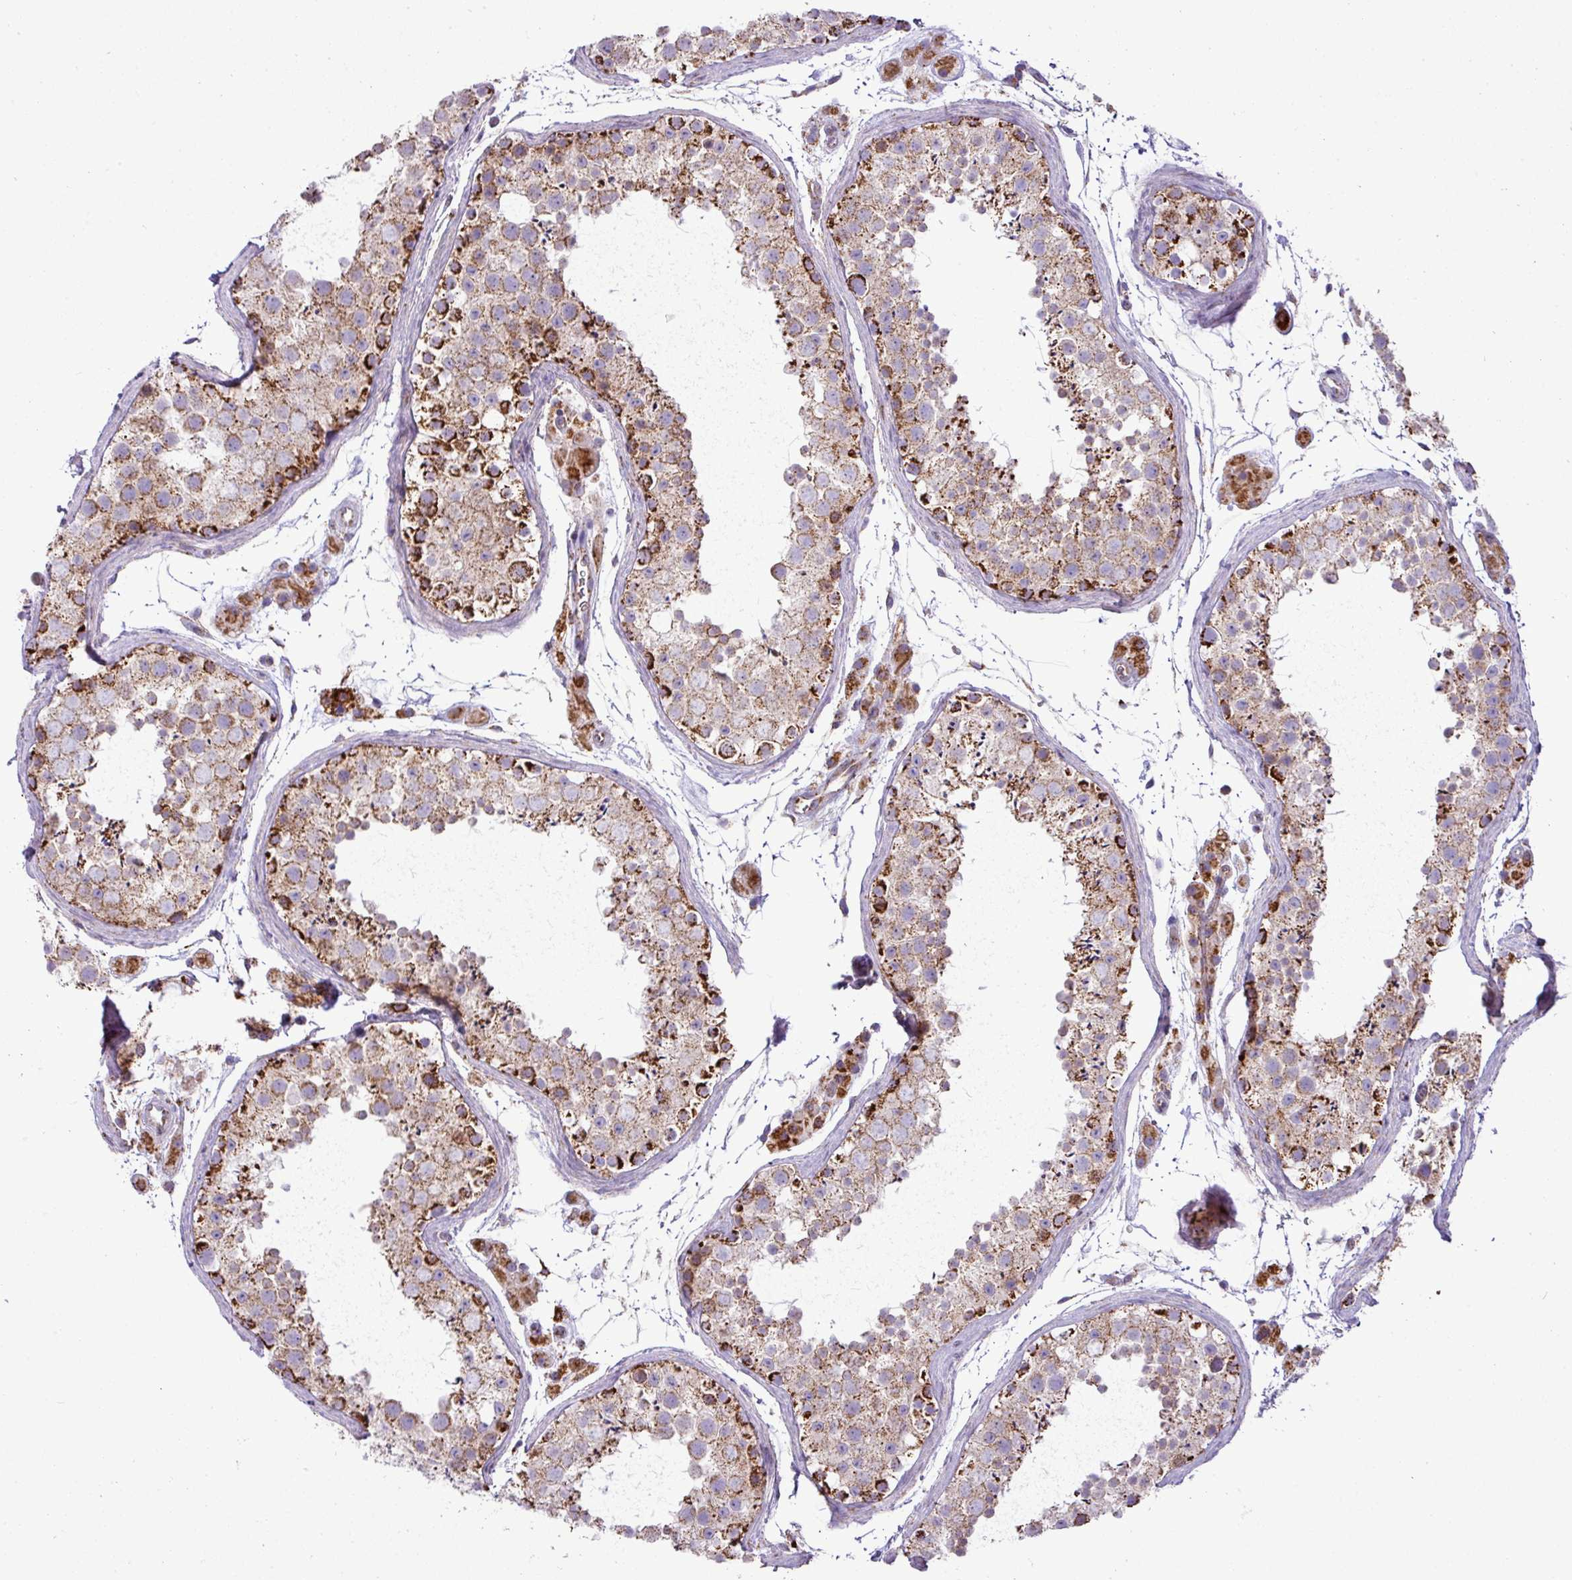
{"staining": {"intensity": "strong", "quantity": "25%-75%", "location": "cytoplasmic/membranous"}, "tissue": "testis", "cell_type": "Cells in seminiferous ducts", "image_type": "normal", "snomed": [{"axis": "morphology", "description": "Normal tissue, NOS"}, {"axis": "topography", "description": "Testis"}], "caption": "IHC (DAB) staining of normal testis reveals strong cytoplasmic/membranous protein staining in approximately 25%-75% of cells in seminiferous ducts.", "gene": "ZNF81", "patient": {"sex": "male", "age": 41}}